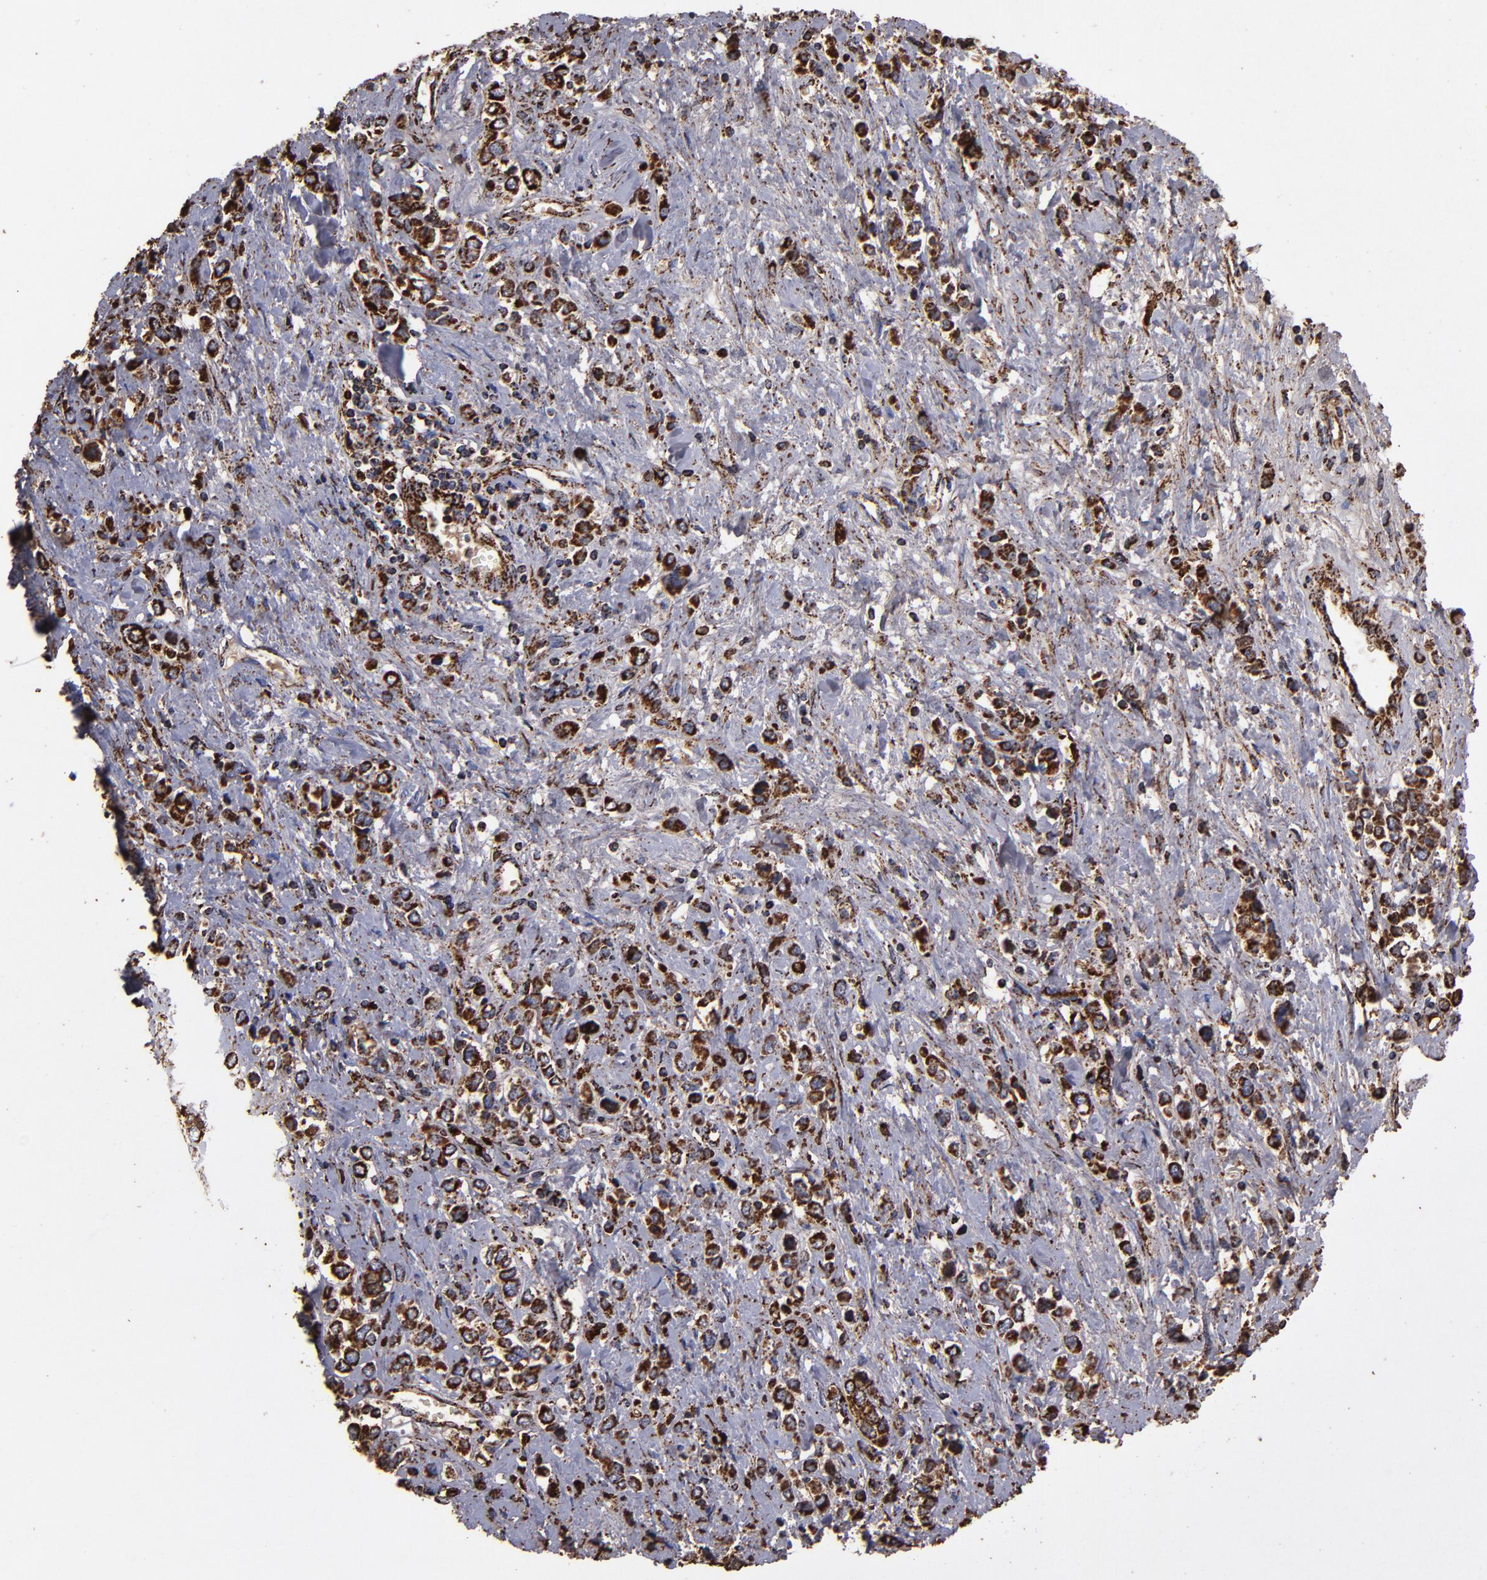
{"staining": {"intensity": "strong", "quantity": ">75%", "location": "cytoplasmic/membranous"}, "tissue": "stomach cancer", "cell_type": "Tumor cells", "image_type": "cancer", "snomed": [{"axis": "morphology", "description": "Adenocarcinoma, NOS"}, {"axis": "topography", "description": "Stomach, upper"}], "caption": "Stomach adenocarcinoma stained with a brown dye displays strong cytoplasmic/membranous positive expression in approximately >75% of tumor cells.", "gene": "SOD2", "patient": {"sex": "male", "age": 76}}